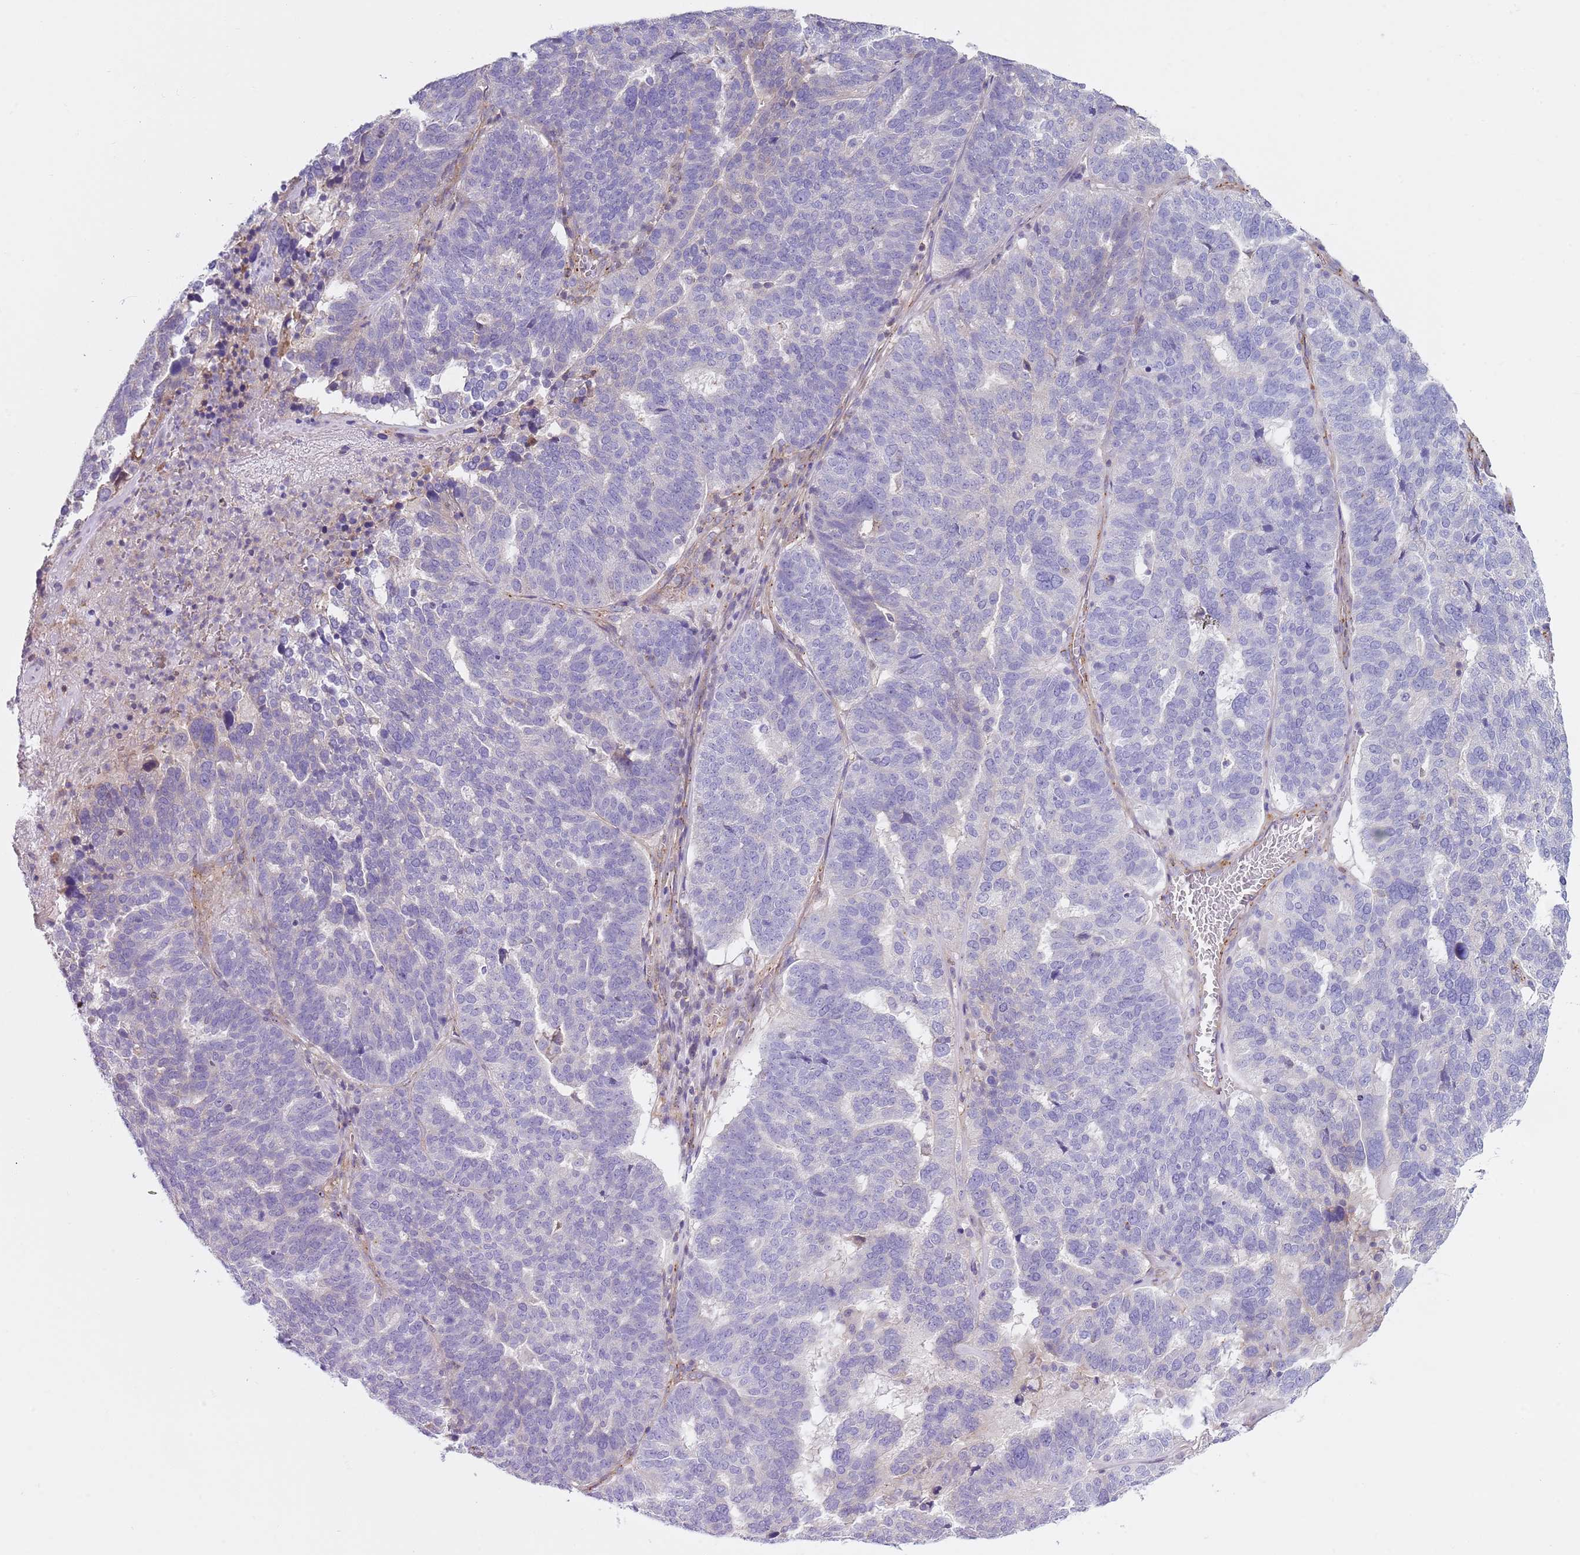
{"staining": {"intensity": "negative", "quantity": "none", "location": "none"}, "tissue": "ovarian cancer", "cell_type": "Tumor cells", "image_type": "cancer", "snomed": [{"axis": "morphology", "description": "Cystadenocarcinoma, serous, NOS"}, {"axis": "topography", "description": "Ovary"}], "caption": "High power microscopy micrograph of an IHC image of serous cystadenocarcinoma (ovarian), revealing no significant expression in tumor cells. (DAB IHC visualized using brightfield microscopy, high magnification).", "gene": "GNAI3", "patient": {"sex": "female", "age": 59}}